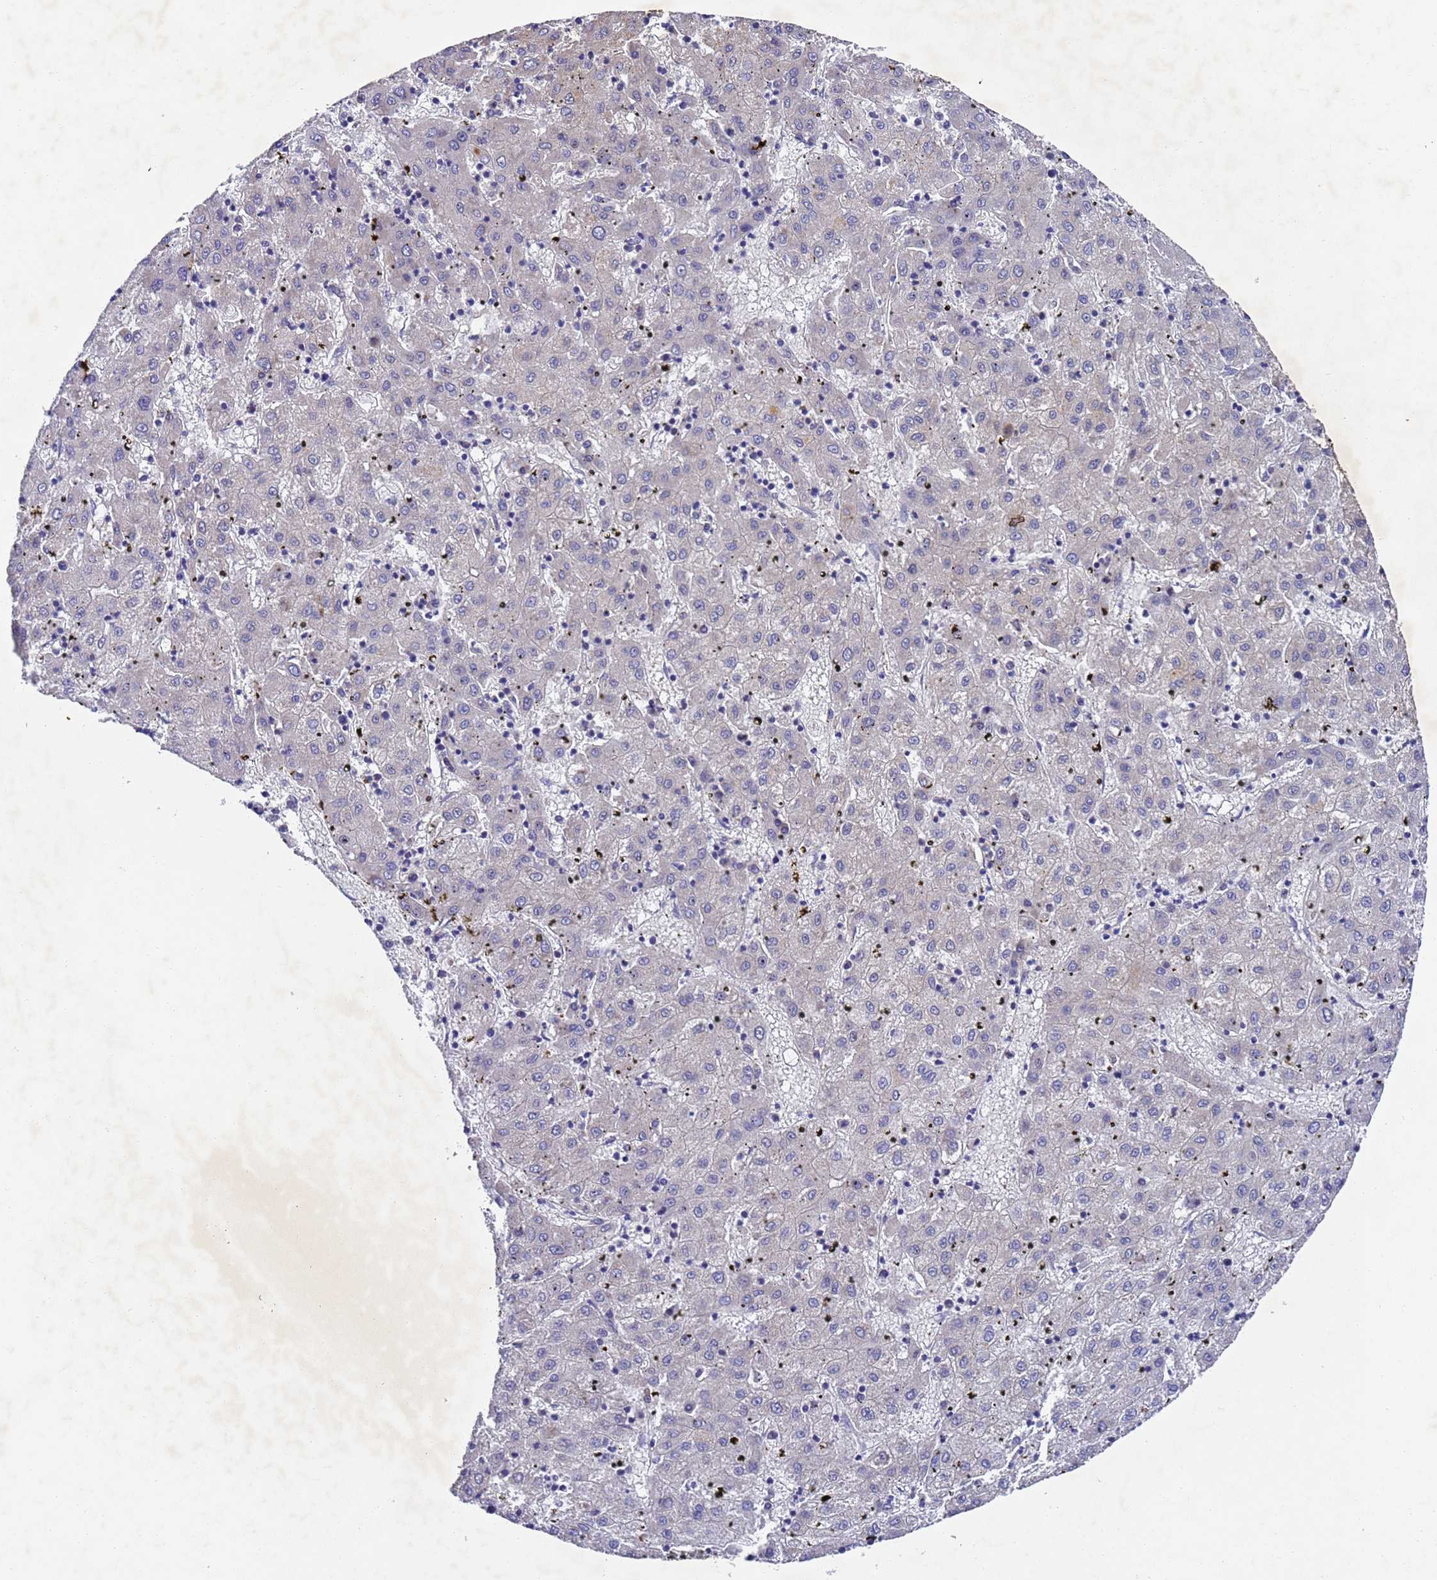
{"staining": {"intensity": "negative", "quantity": "none", "location": "none"}, "tissue": "liver cancer", "cell_type": "Tumor cells", "image_type": "cancer", "snomed": [{"axis": "morphology", "description": "Carcinoma, Hepatocellular, NOS"}, {"axis": "topography", "description": "Liver"}], "caption": "Tumor cells show no significant expression in hepatocellular carcinoma (liver).", "gene": "DCAF12L2", "patient": {"sex": "male", "age": 72}}